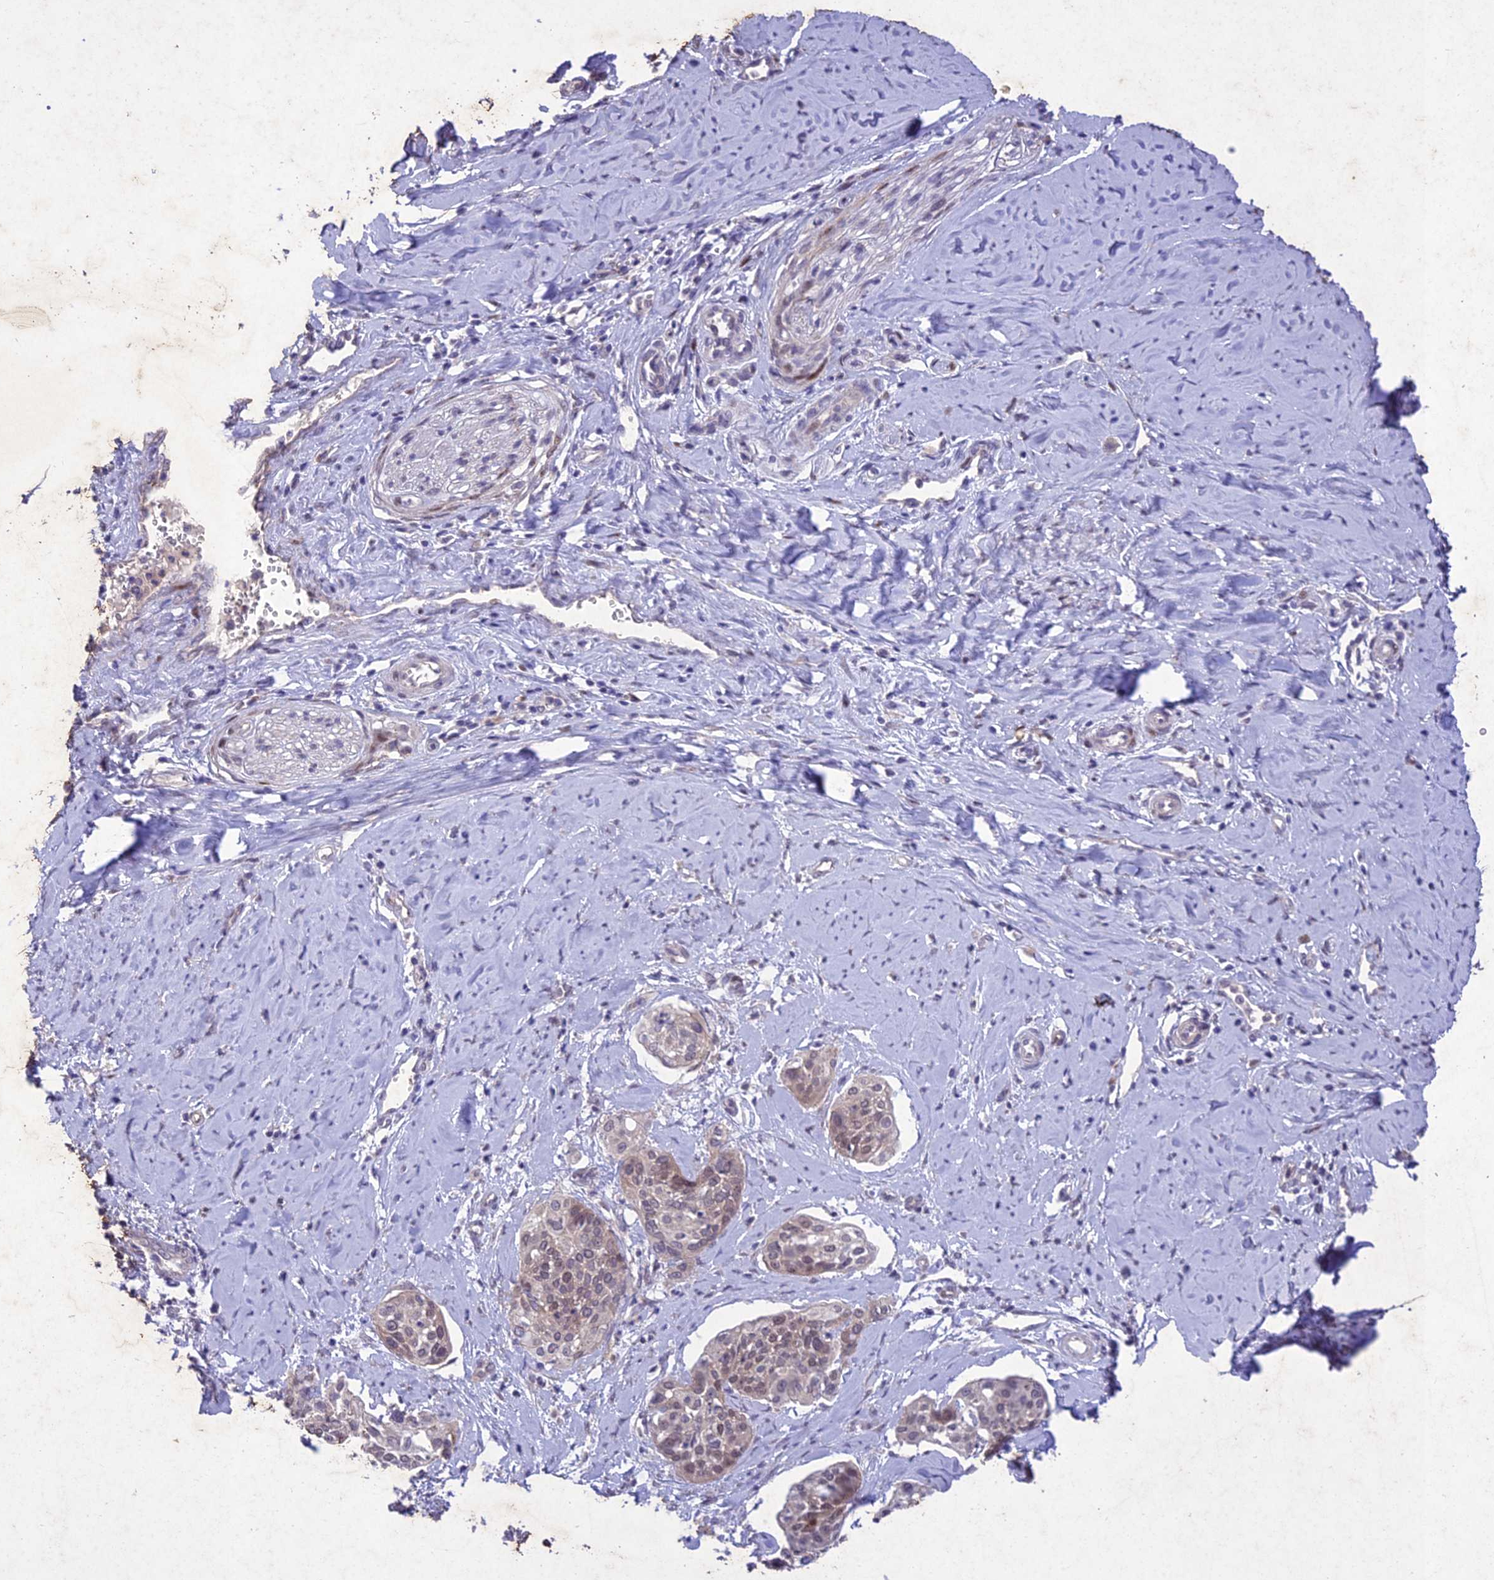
{"staining": {"intensity": "weak", "quantity": "<25%", "location": "cytoplasmic/membranous,nuclear"}, "tissue": "cervical cancer", "cell_type": "Tumor cells", "image_type": "cancer", "snomed": [{"axis": "morphology", "description": "Squamous cell carcinoma, NOS"}, {"axis": "topography", "description": "Cervix"}], "caption": "Tumor cells are negative for brown protein staining in cervical cancer (squamous cell carcinoma).", "gene": "ANKRD52", "patient": {"sex": "female", "age": 44}}